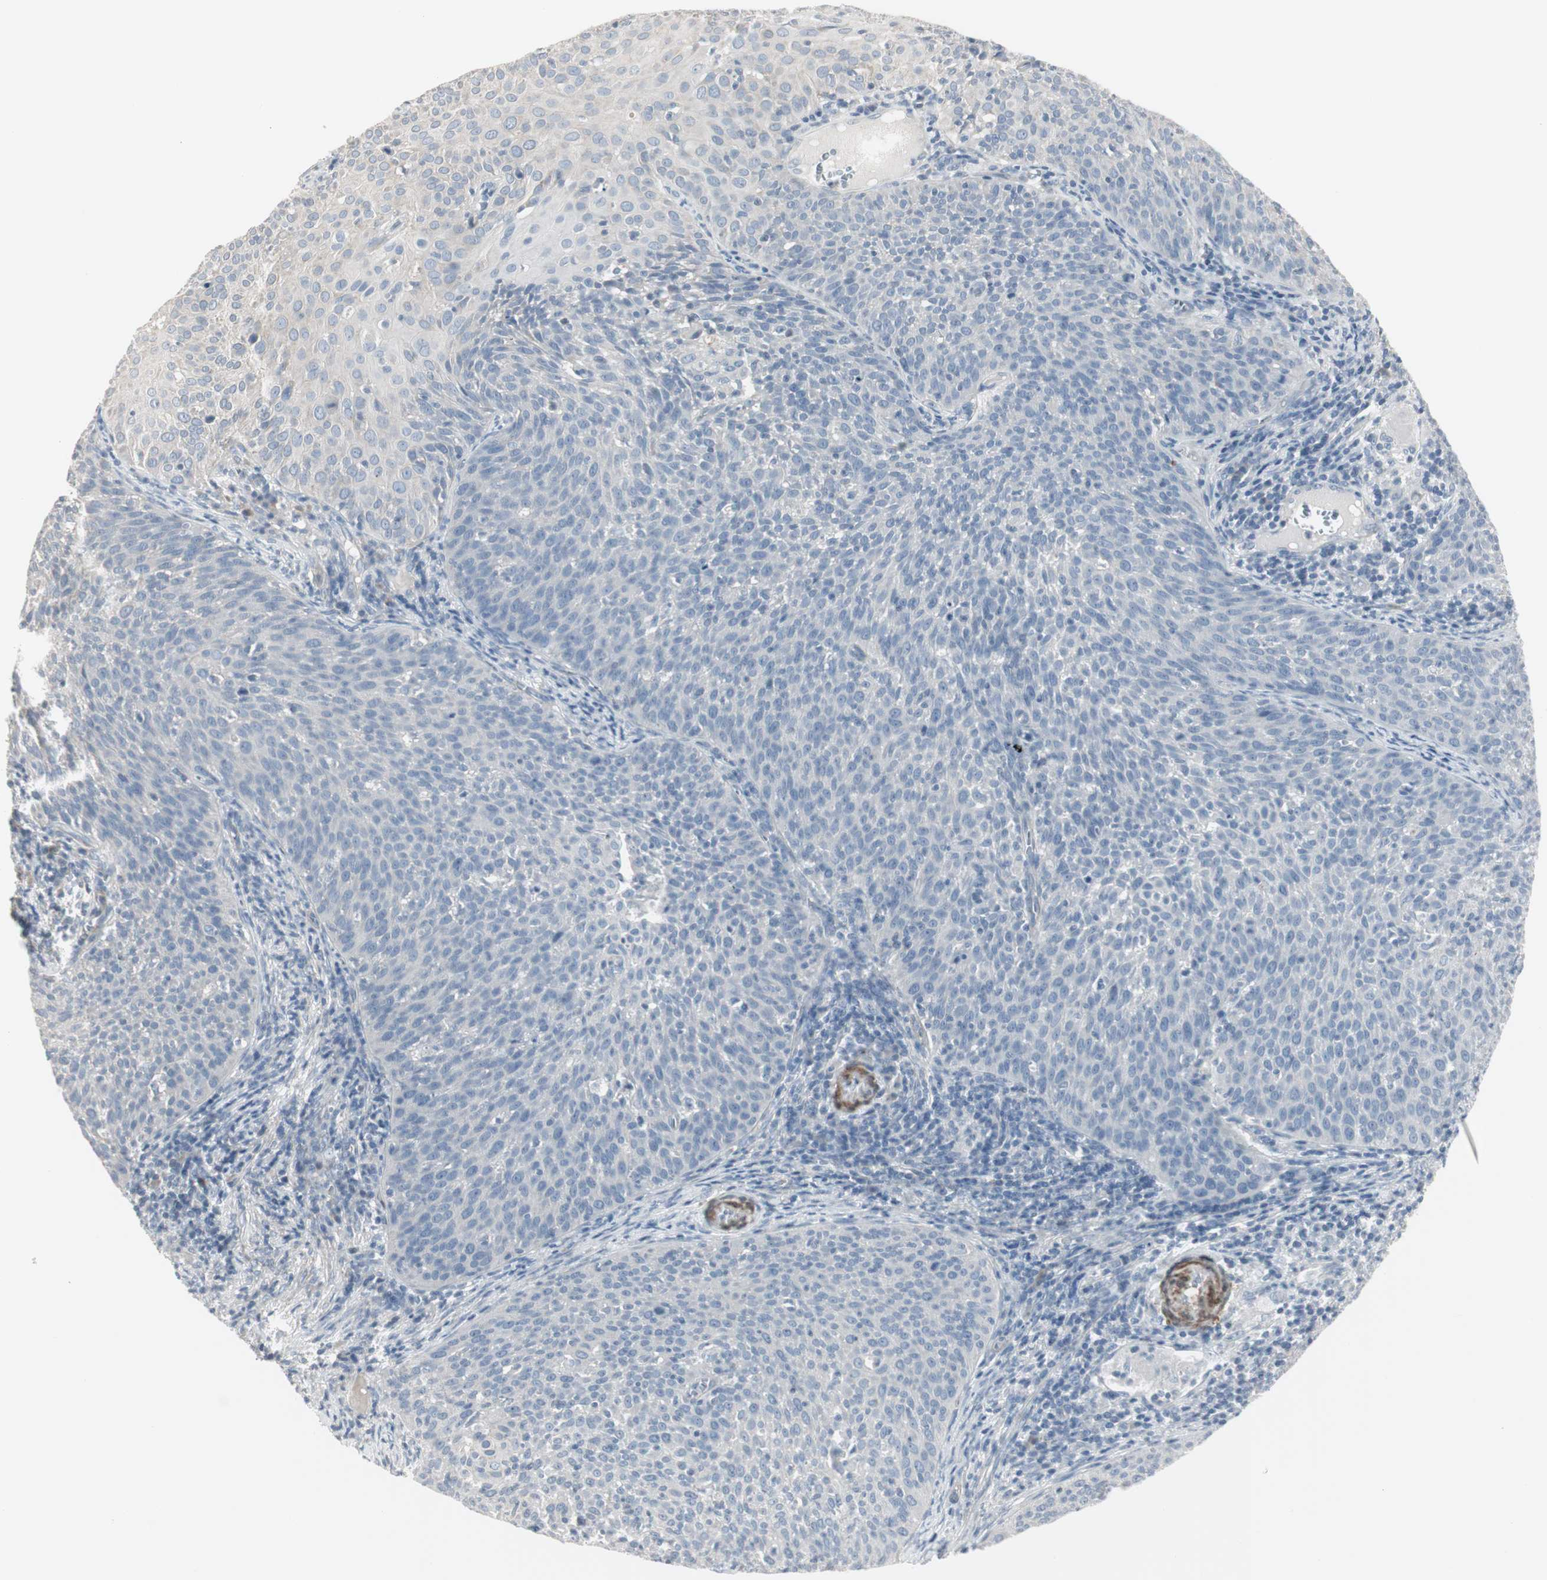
{"staining": {"intensity": "negative", "quantity": "none", "location": "none"}, "tissue": "cervical cancer", "cell_type": "Tumor cells", "image_type": "cancer", "snomed": [{"axis": "morphology", "description": "Squamous cell carcinoma, NOS"}, {"axis": "topography", "description": "Cervix"}], "caption": "Immunohistochemistry image of cervical cancer (squamous cell carcinoma) stained for a protein (brown), which exhibits no staining in tumor cells.", "gene": "DMPK", "patient": {"sex": "female", "age": 38}}